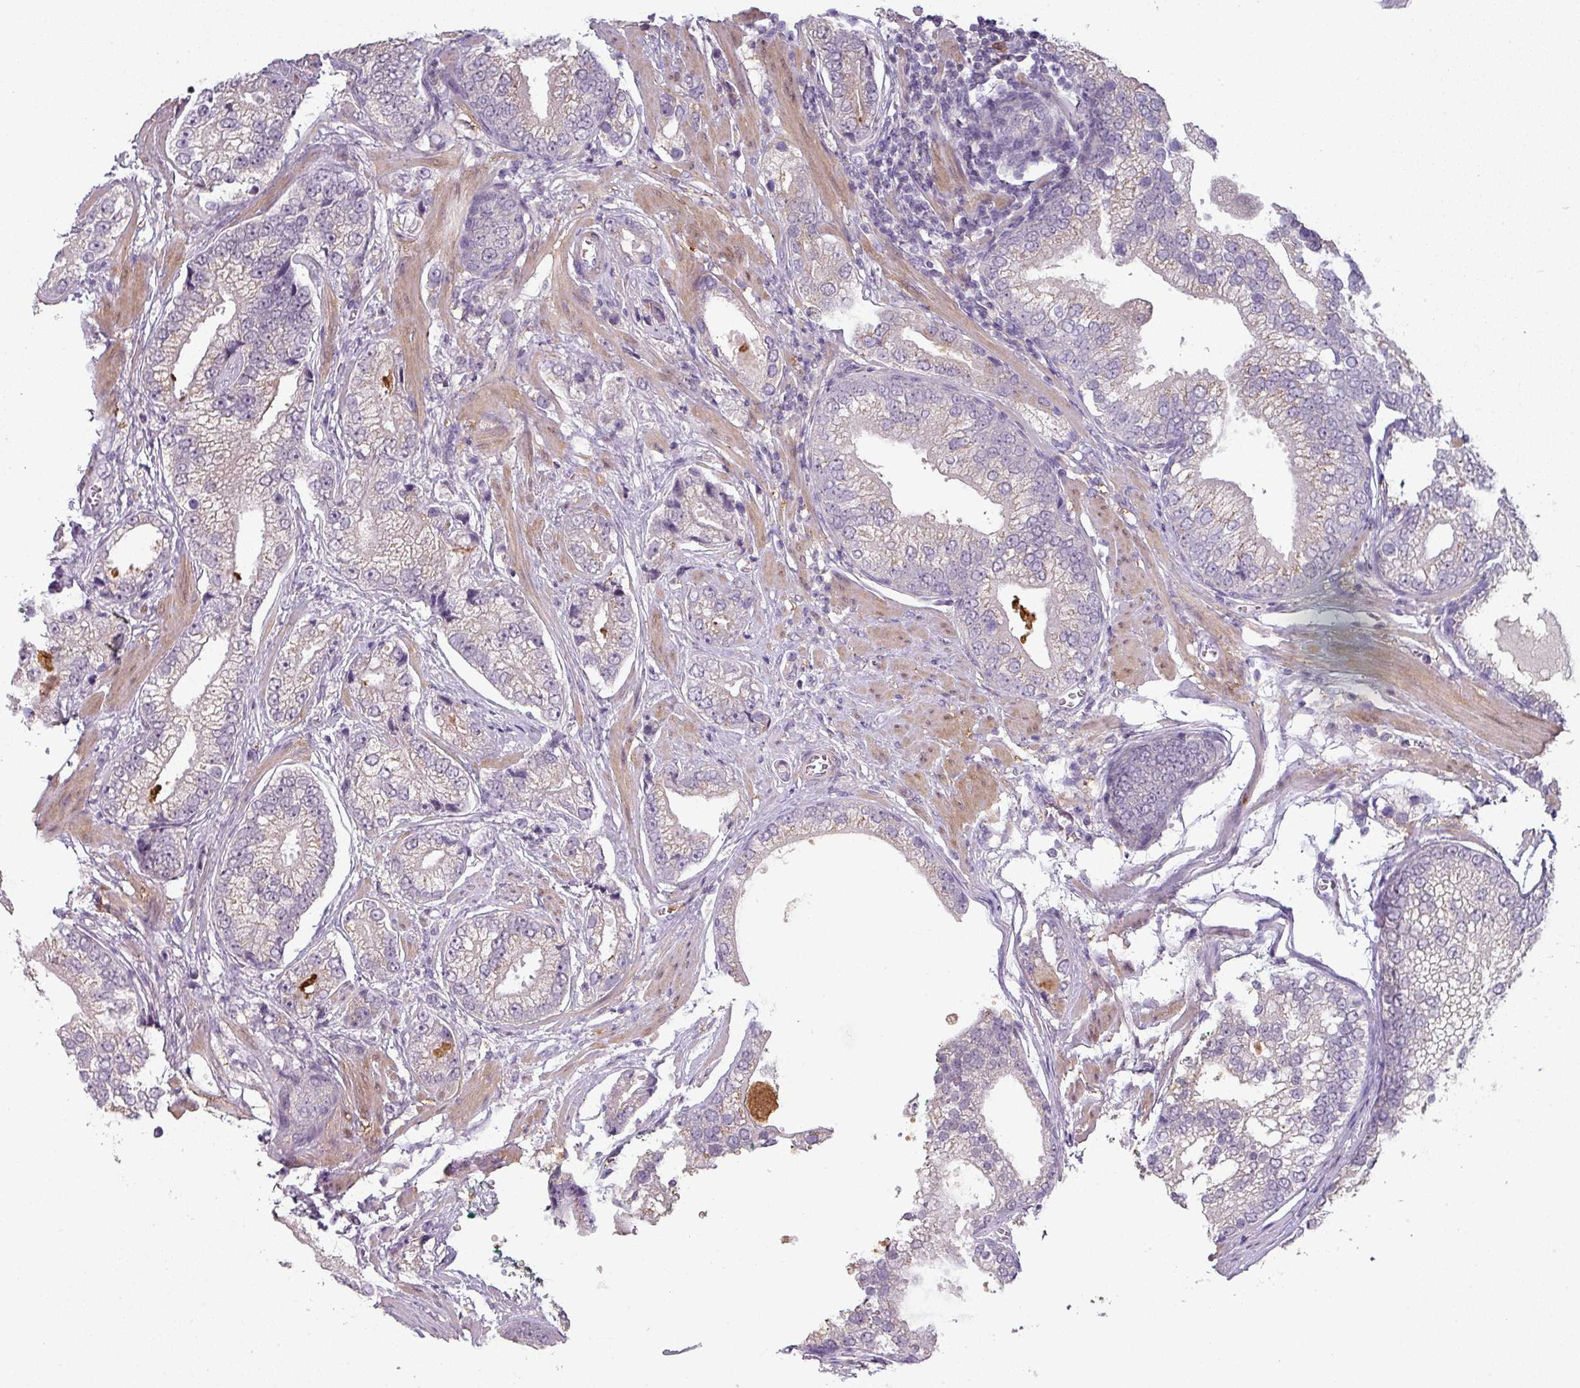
{"staining": {"intensity": "negative", "quantity": "none", "location": "none"}, "tissue": "prostate cancer", "cell_type": "Tumor cells", "image_type": "cancer", "snomed": [{"axis": "morphology", "description": "Adenocarcinoma, High grade"}, {"axis": "topography", "description": "Prostate"}], "caption": "Tumor cells show no significant staining in prostate cancer. (Stains: DAB IHC with hematoxylin counter stain, Microscopy: brightfield microscopy at high magnification).", "gene": "MAGEC3", "patient": {"sex": "male", "age": 75}}